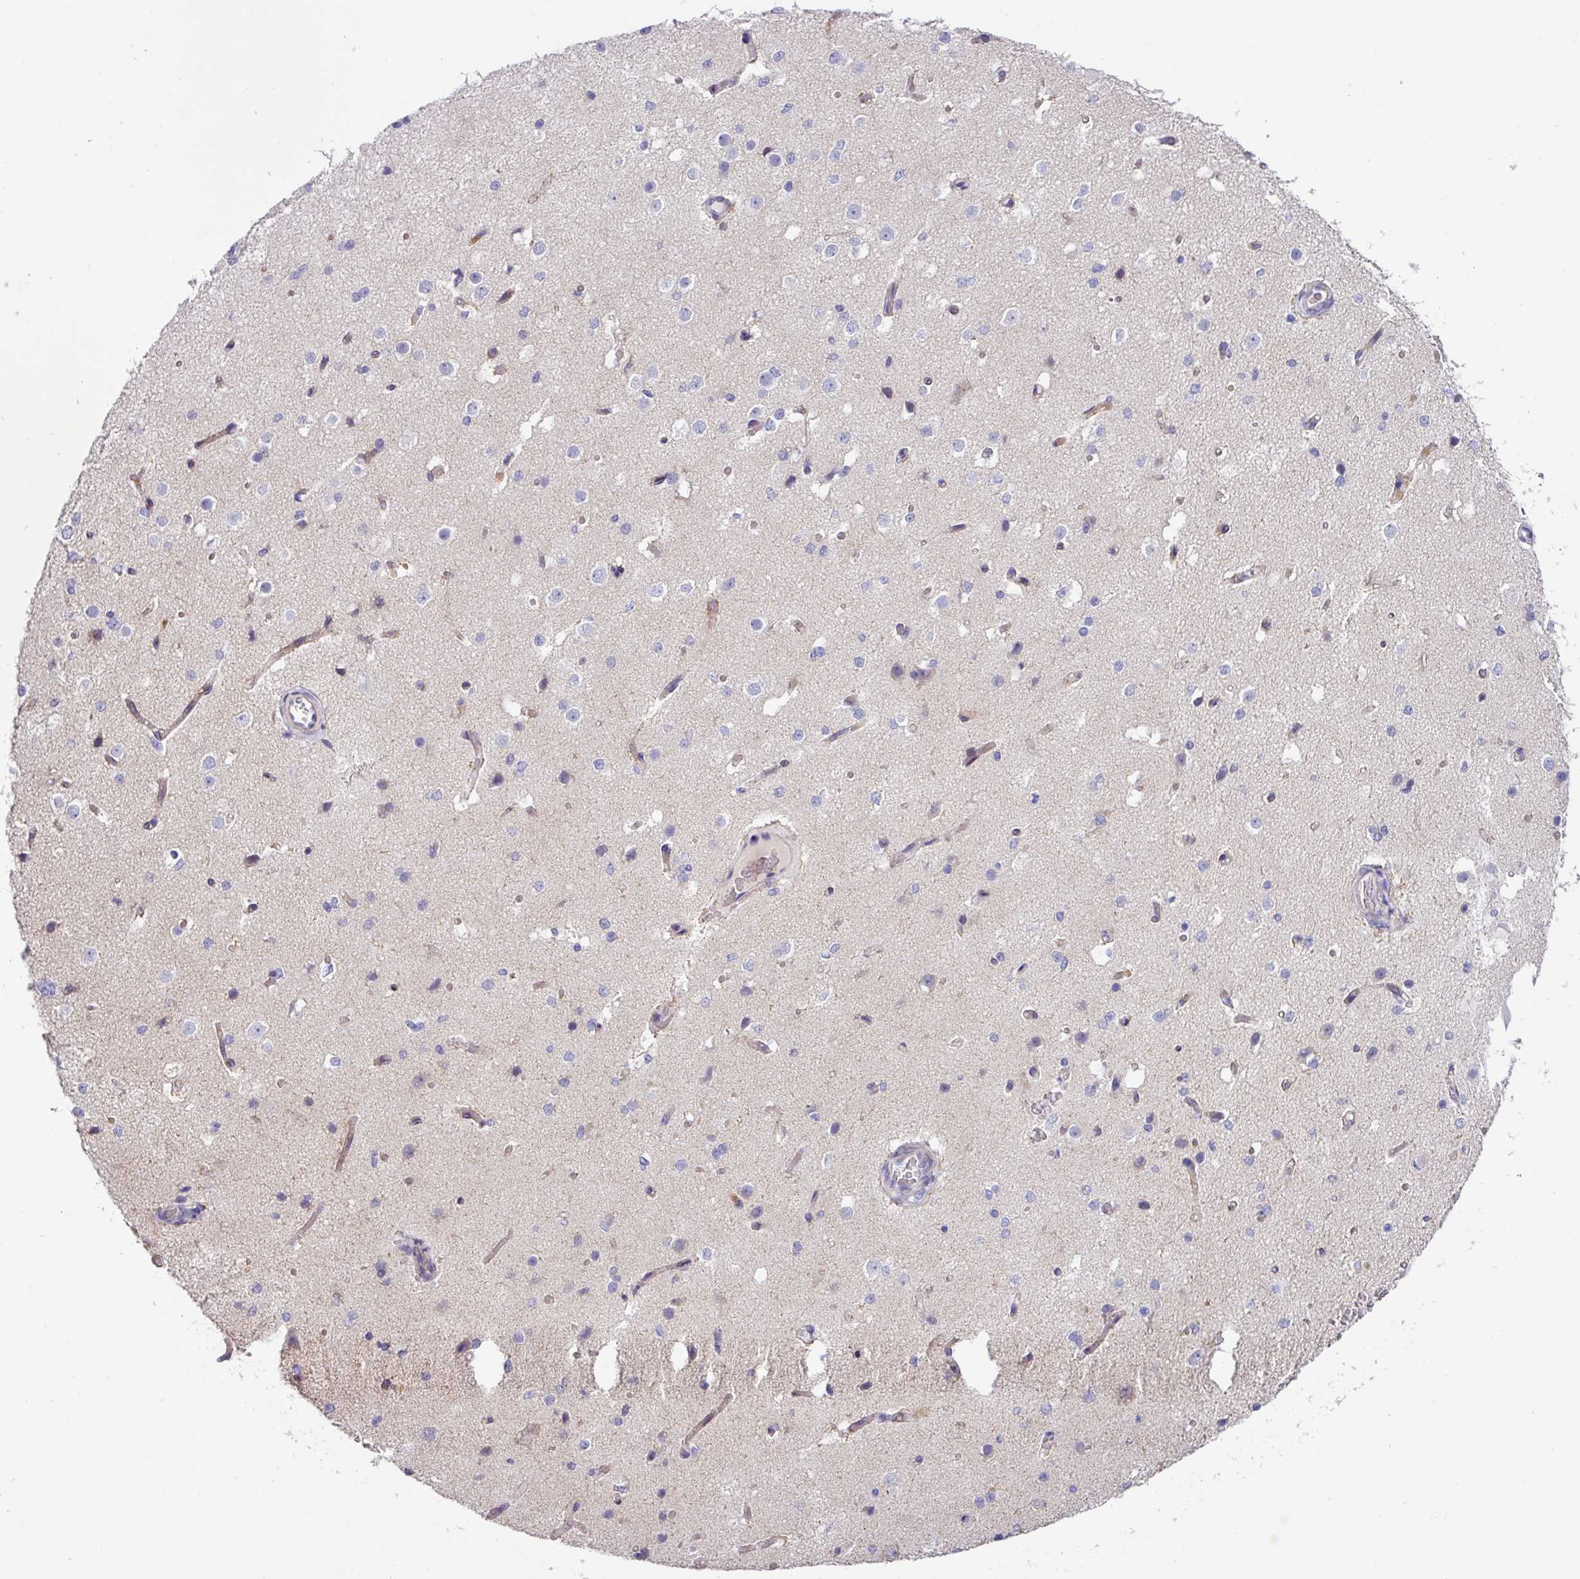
{"staining": {"intensity": "negative", "quantity": "none", "location": "none"}, "tissue": "cerebral cortex", "cell_type": "Endothelial cells", "image_type": "normal", "snomed": [{"axis": "morphology", "description": "Normal tissue, NOS"}, {"axis": "morphology", "description": "Inflammation, NOS"}, {"axis": "topography", "description": "Cerebral cortex"}], "caption": "DAB (3,3'-diaminobenzidine) immunohistochemical staining of benign human cerebral cortex demonstrates no significant staining in endothelial cells.", "gene": "RGS16", "patient": {"sex": "male", "age": 6}}